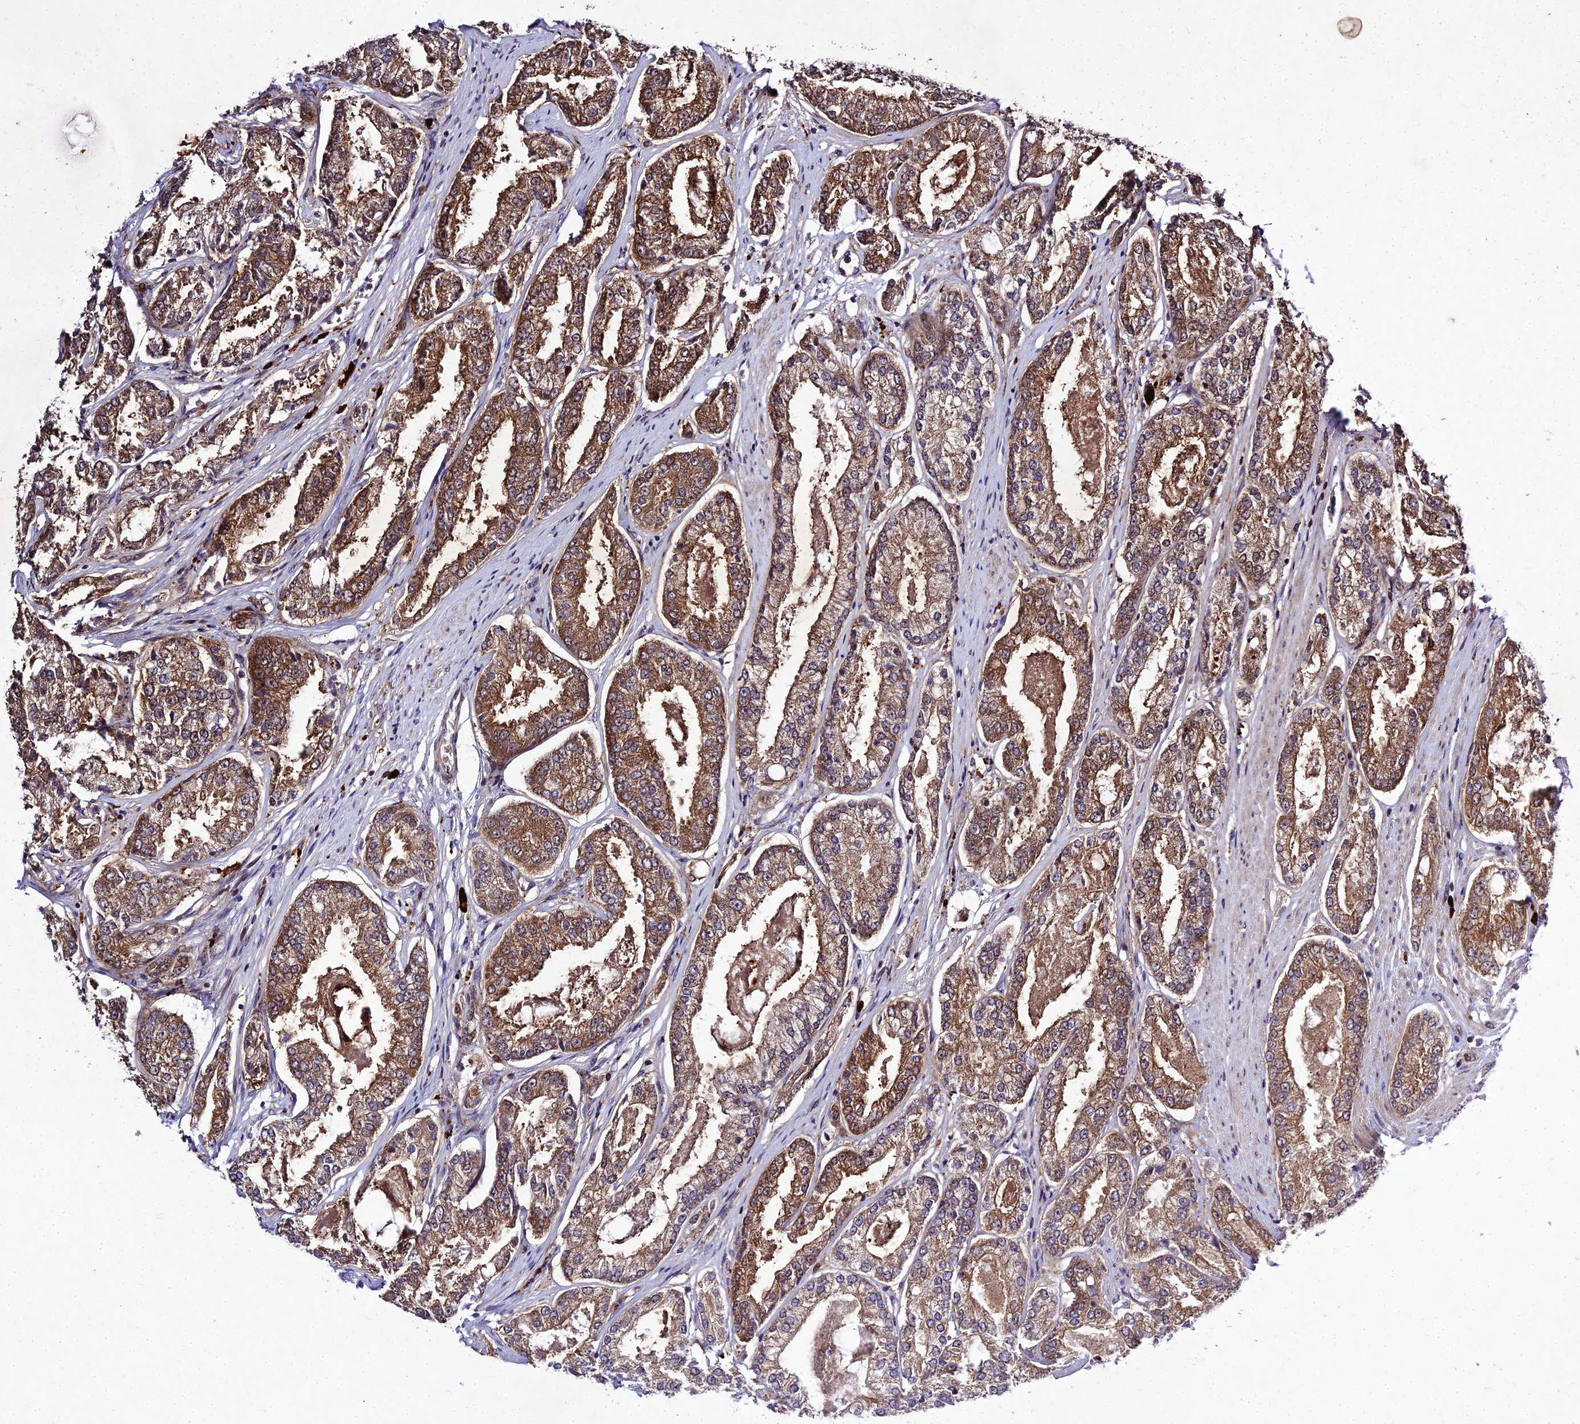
{"staining": {"intensity": "moderate", "quantity": ">75%", "location": "cytoplasmic/membranous"}, "tissue": "prostate cancer", "cell_type": "Tumor cells", "image_type": "cancer", "snomed": [{"axis": "morphology", "description": "Adenocarcinoma, High grade"}, {"axis": "topography", "description": "Prostate"}], "caption": "Immunohistochemical staining of prostate adenocarcinoma (high-grade) exhibits moderate cytoplasmic/membranous protein expression in about >75% of tumor cells.", "gene": "MKKS", "patient": {"sex": "male", "age": 71}}